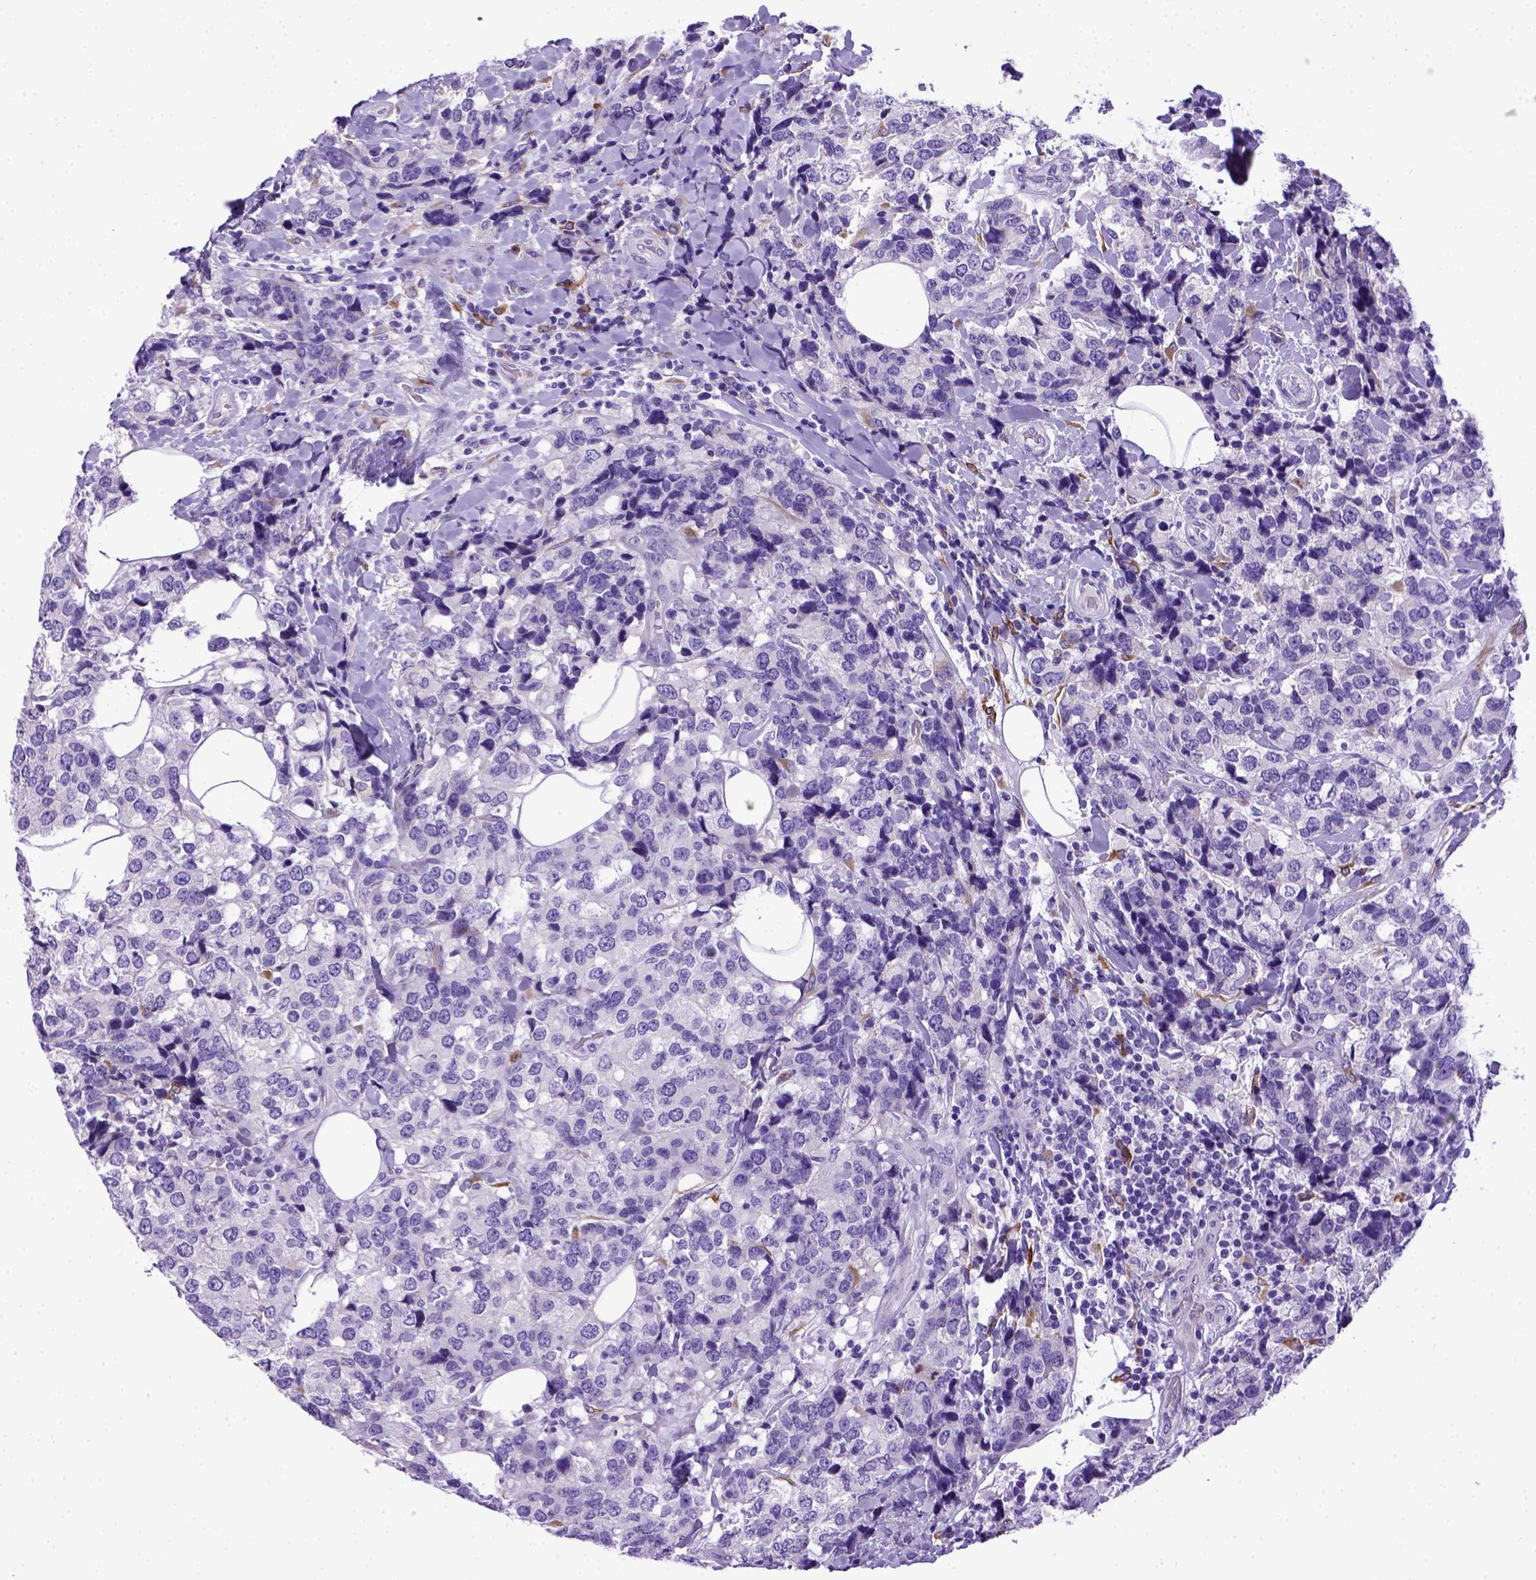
{"staining": {"intensity": "negative", "quantity": "none", "location": "none"}, "tissue": "breast cancer", "cell_type": "Tumor cells", "image_type": "cancer", "snomed": [{"axis": "morphology", "description": "Lobular carcinoma"}, {"axis": "topography", "description": "Breast"}], "caption": "Tumor cells are negative for protein expression in human lobular carcinoma (breast). (IHC, brightfield microscopy, high magnification).", "gene": "PTGES", "patient": {"sex": "female", "age": 59}}